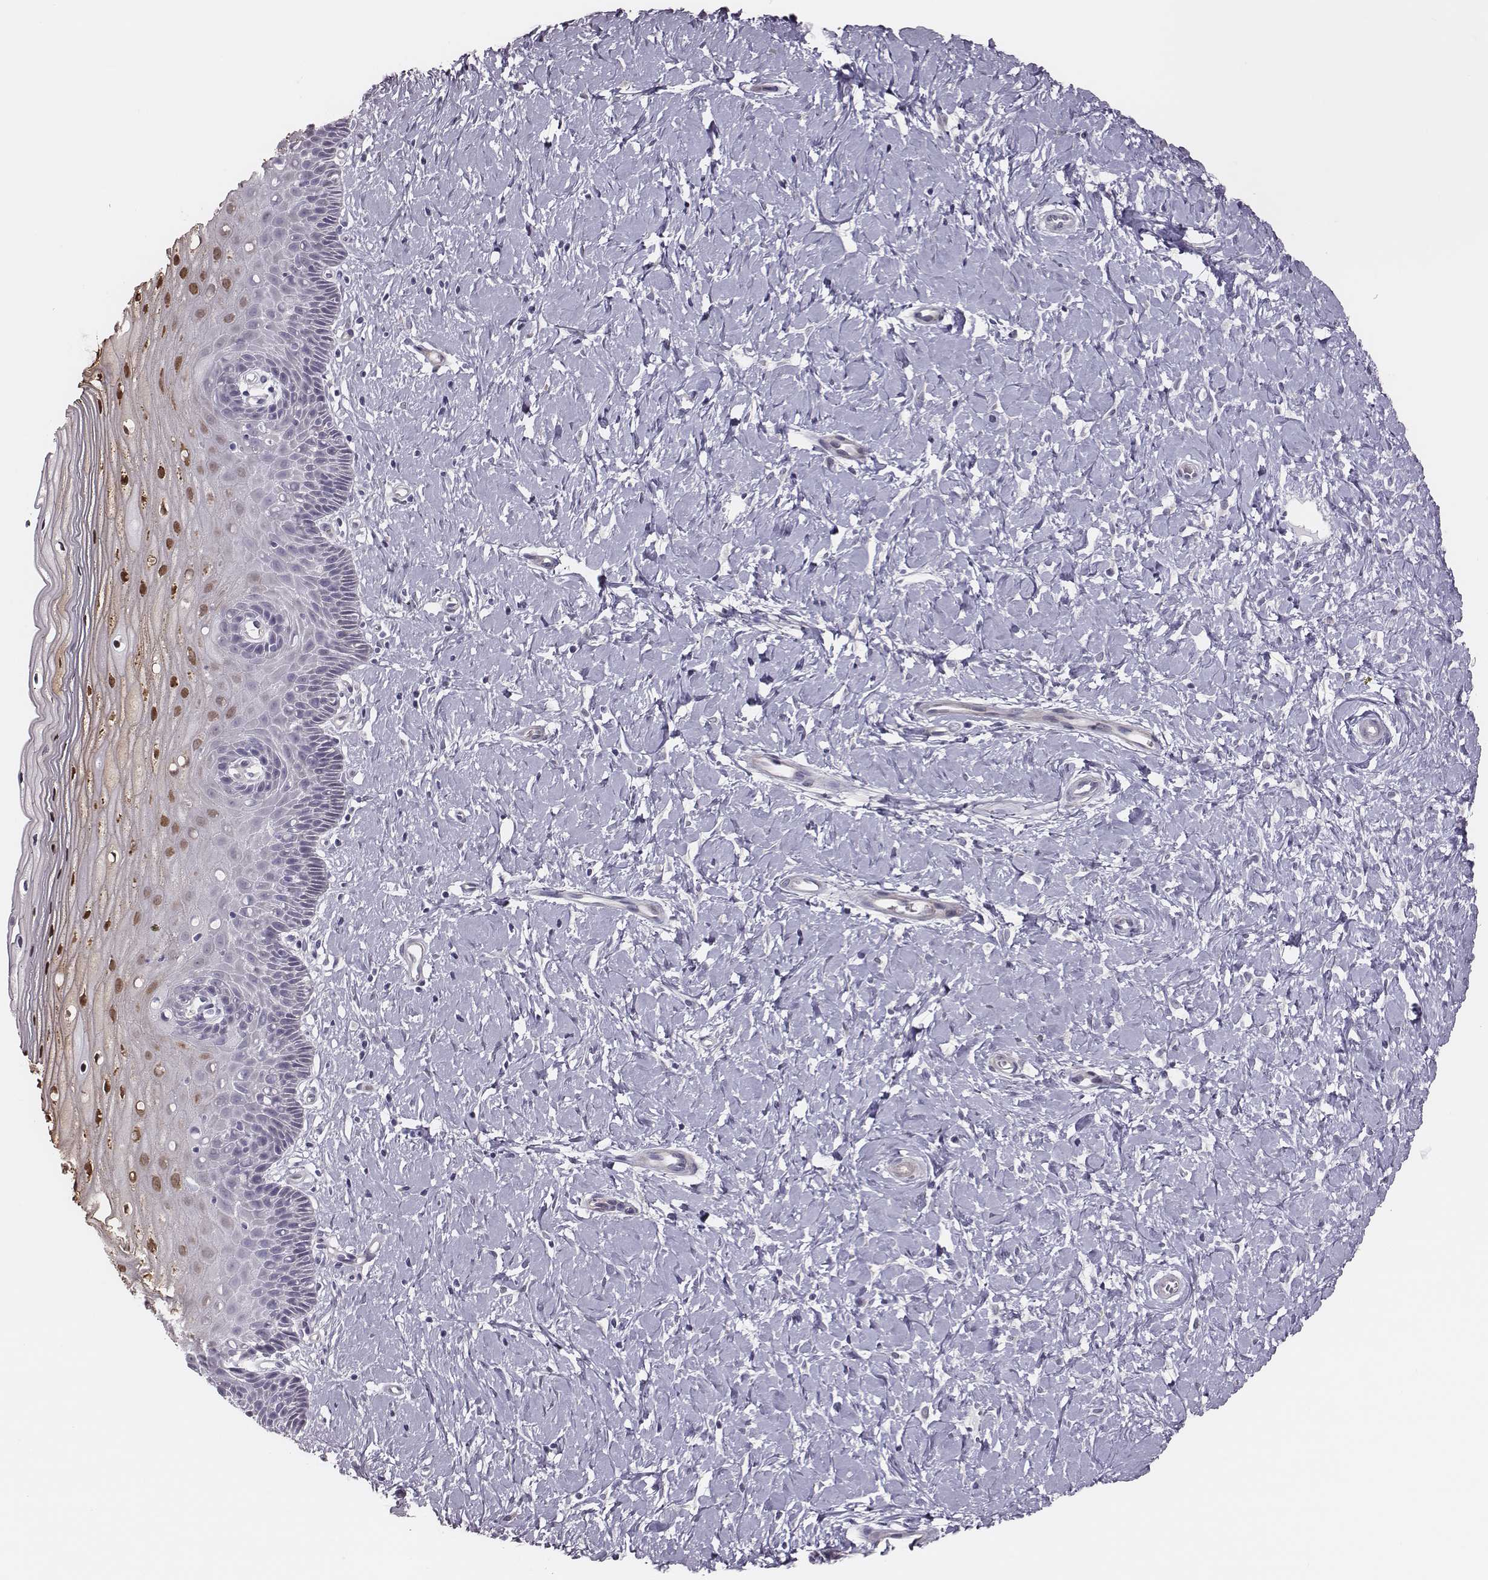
{"staining": {"intensity": "negative", "quantity": "none", "location": "none"}, "tissue": "cervix", "cell_type": "Glandular cells", "image_type": "normal", "snomed": [{"axis": "morphology", "description": "Normal tissue, NOS"}, {"axis": "topography", "description": "Cervix"}], "caption": "The histopathology image exhibits no staining of glandular cells in unremarkable cervix. (DAB (3,3'-diaminobenzidine) immunohistochemistry (IHC) with hematoxylin counter stain).", "gene": "SCML2", "patient": {"sex": "female", "age": 37}}